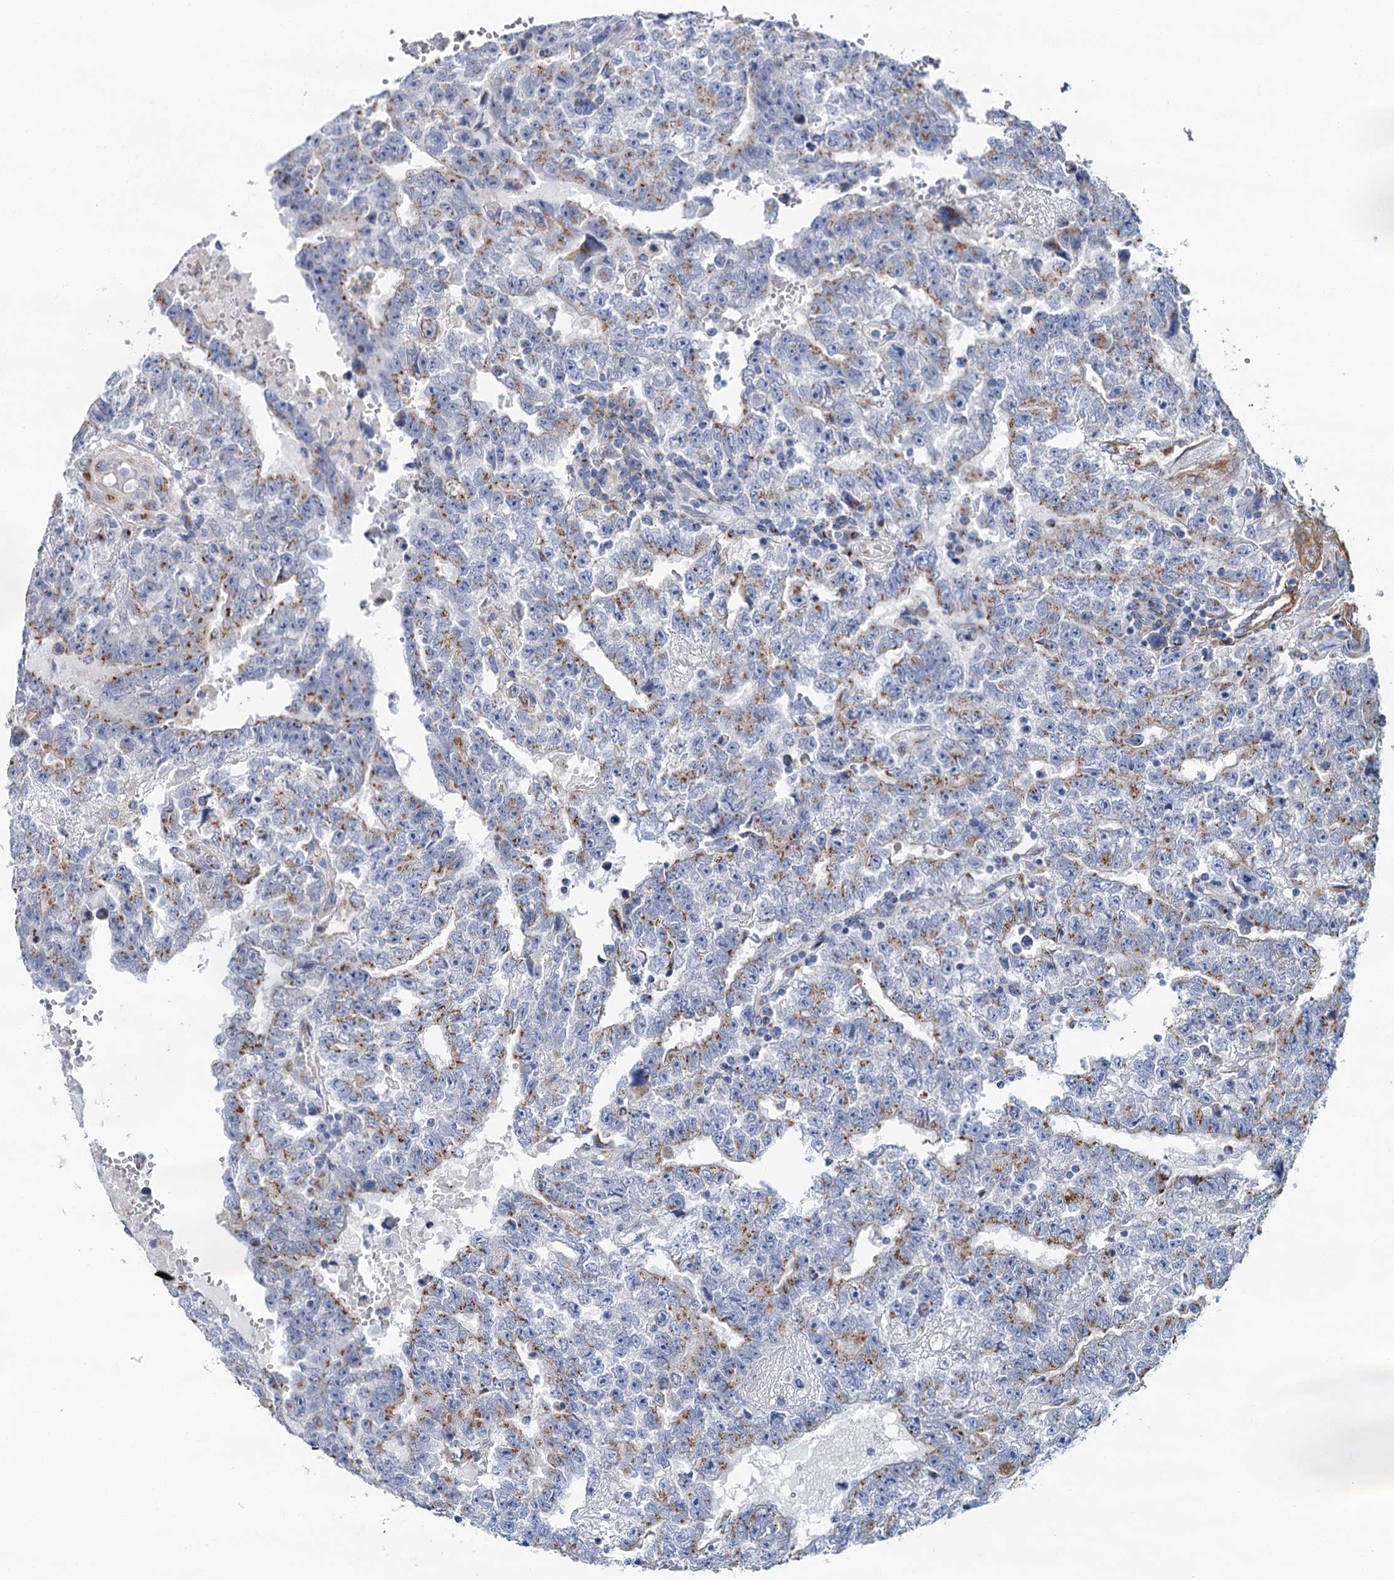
{"staining": {"intensity": "moderate", "quantity": "25%-75%", "location": "cytoplasmic/membranous"}, "tissue": "testis cancer", "cell_type": "Tumor cells", "image_type": "cancer", "snomed": [{"axis": "morphology", "description": "Carcinoma, Embryonal, NOS"}, {"axis": "topography", "description": "Testis"}], "caption": "Testis cancer (embryonal carcinoma) stained for a protein demonstrates moderate cytoplasmic/membranous positivity in tumor cells. The protein is stained brown, and the nuclei are stained in blue (DAB IHC with brightfield microscopy, high magnification).", "gene": "BET1L", "patient": {"sex": "male", "age": 25}}